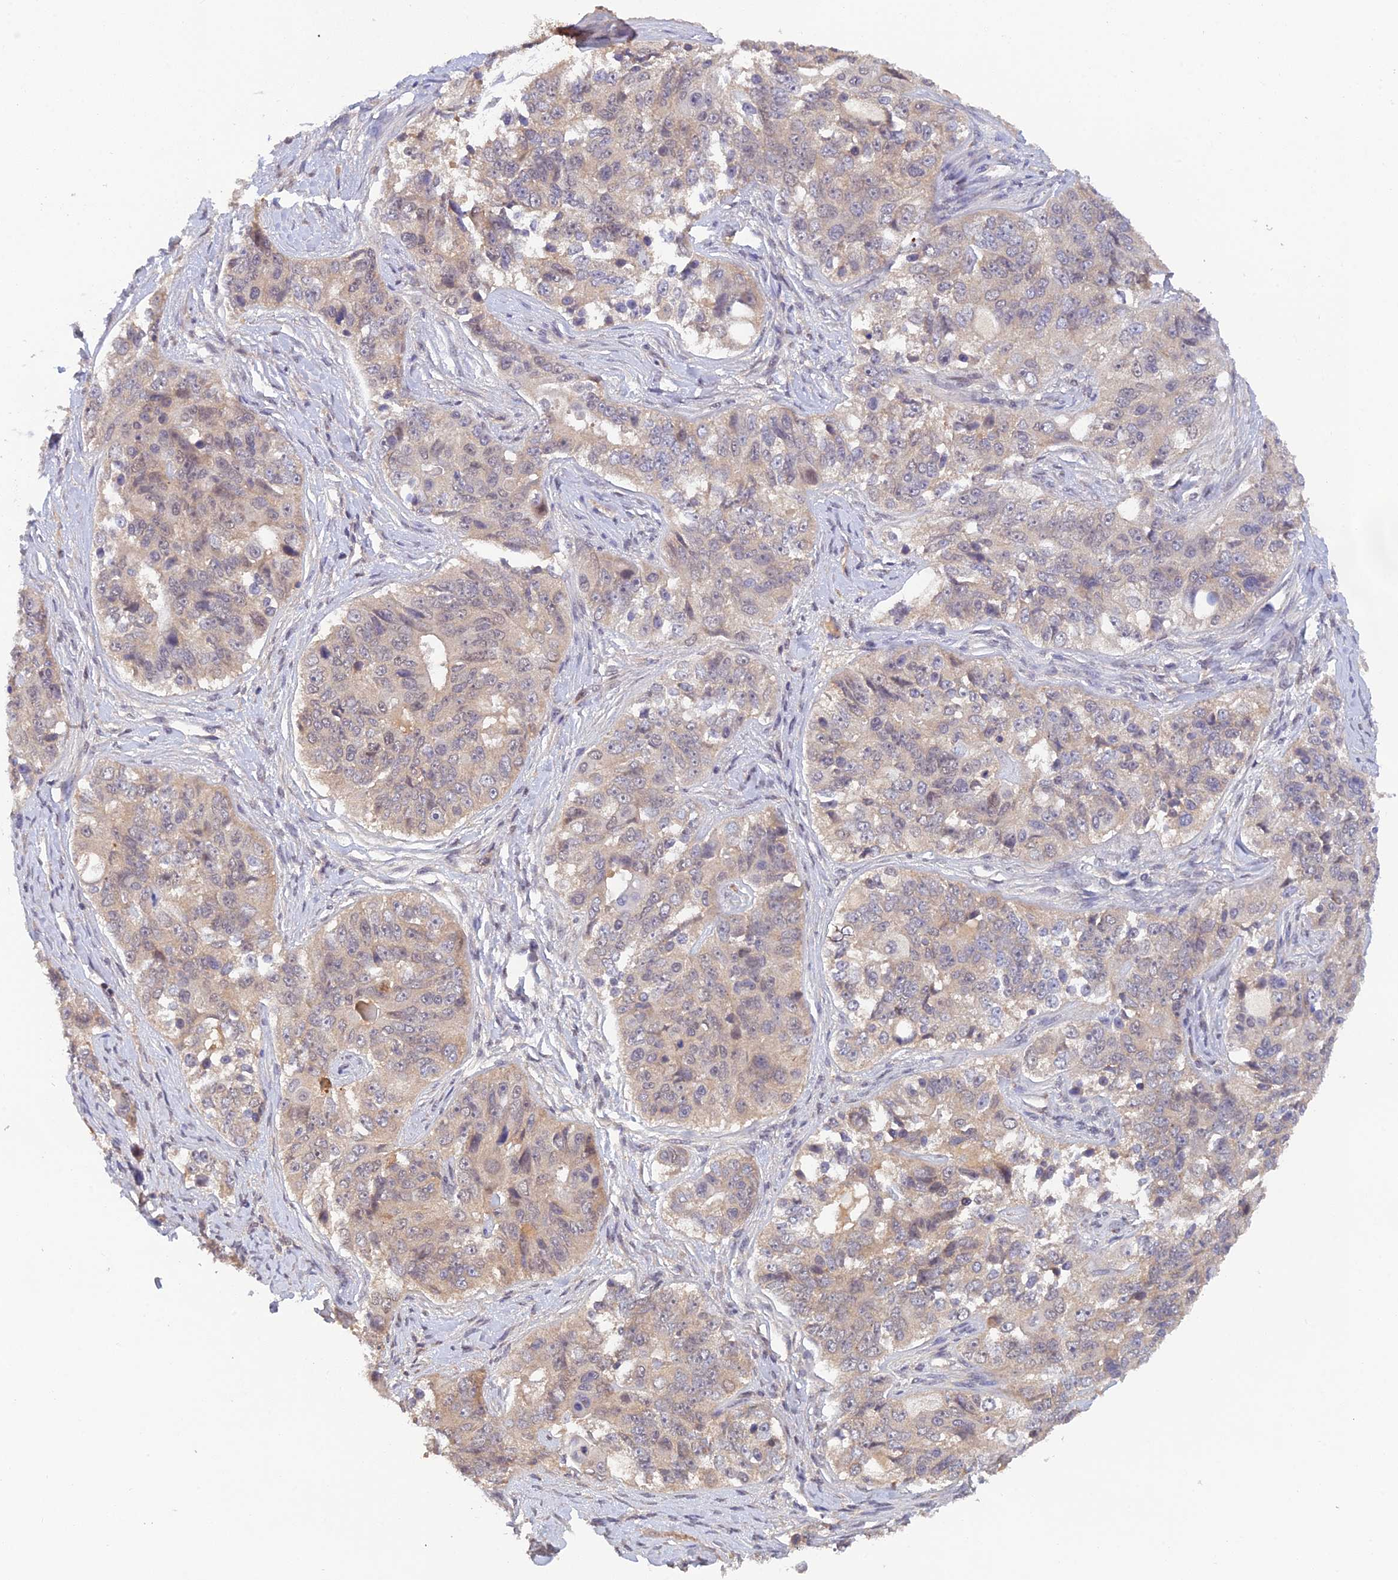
{"staining": {"intensity": "negative", "quantity": "none", "location": "none"}, "tissue": "ovarian cancer", "cell_type": "Tumor cells", "image_type": "cancer", "snomed": [{"axis": "morphology", "description": "Carcinoma, endometroid"}, {"axis": "topography", "description": "Ovary"}], "caption": "The histopathology image displays no staining of tumor cells in ovarian cancer. (DAB (3,3'-diaminobenzidine) immunohistochemistry, high magnification).", "gene": "ZNF436", "patient": {"sex": "female", "age": 51}}